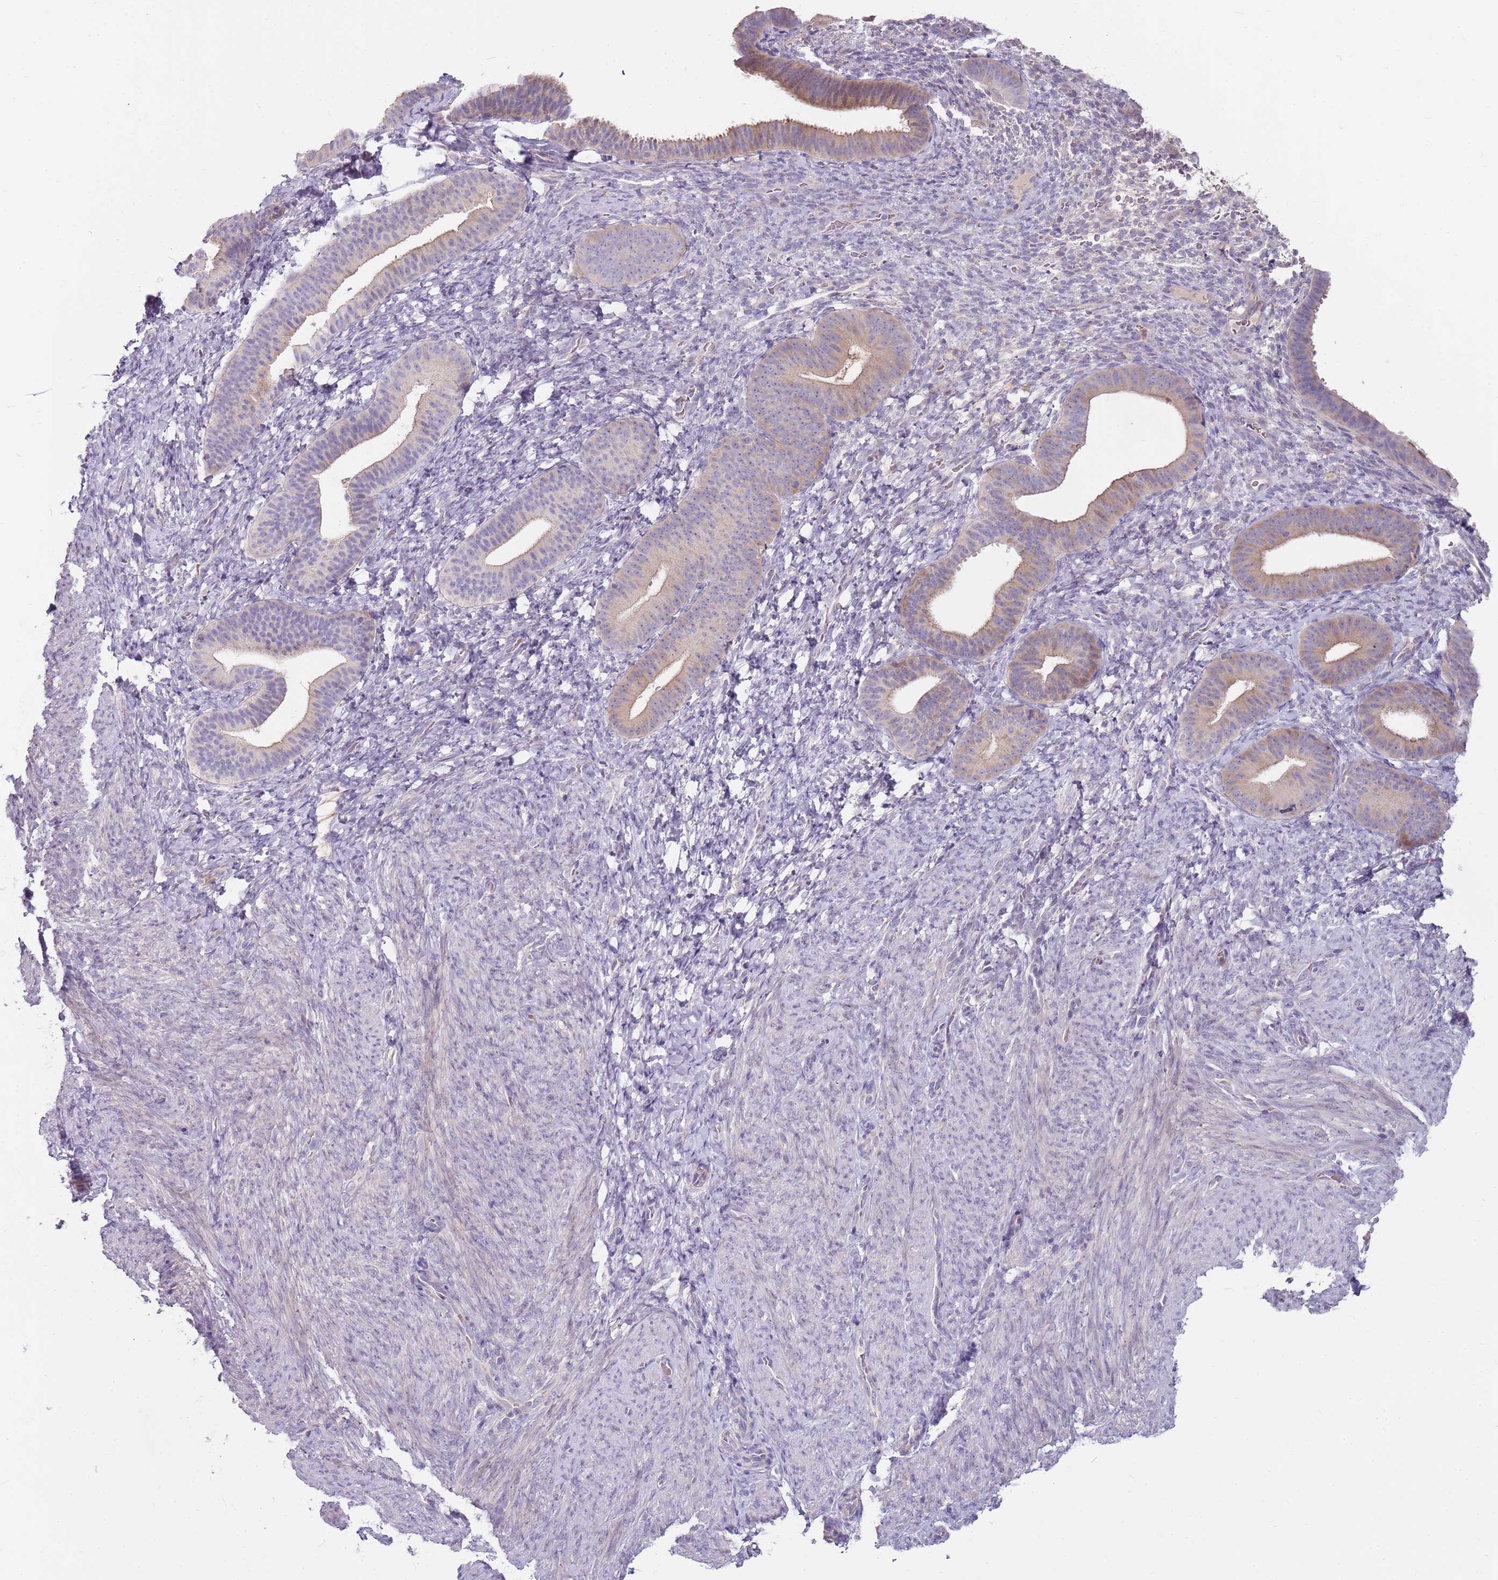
{"staining": {"intensity": "negative", "quantity": "none", "location": "none"}, "tissue": "endometrium", "cell_type": "Cells in endometrial stroma", "image_type": "normal", "snomed": [{"axis": "morphology", "description": "Normal tissue, NOS"}, {"axis": "topography", "description": "Endometrium"}], "caption": "This is an immunohistochemistry (IHC) micrograph of normal endometrium. There is no positivity in cells in endometrial stroma.", "gene": "ARHGAP5", "patient": {"sex": "female", "age": 65}}